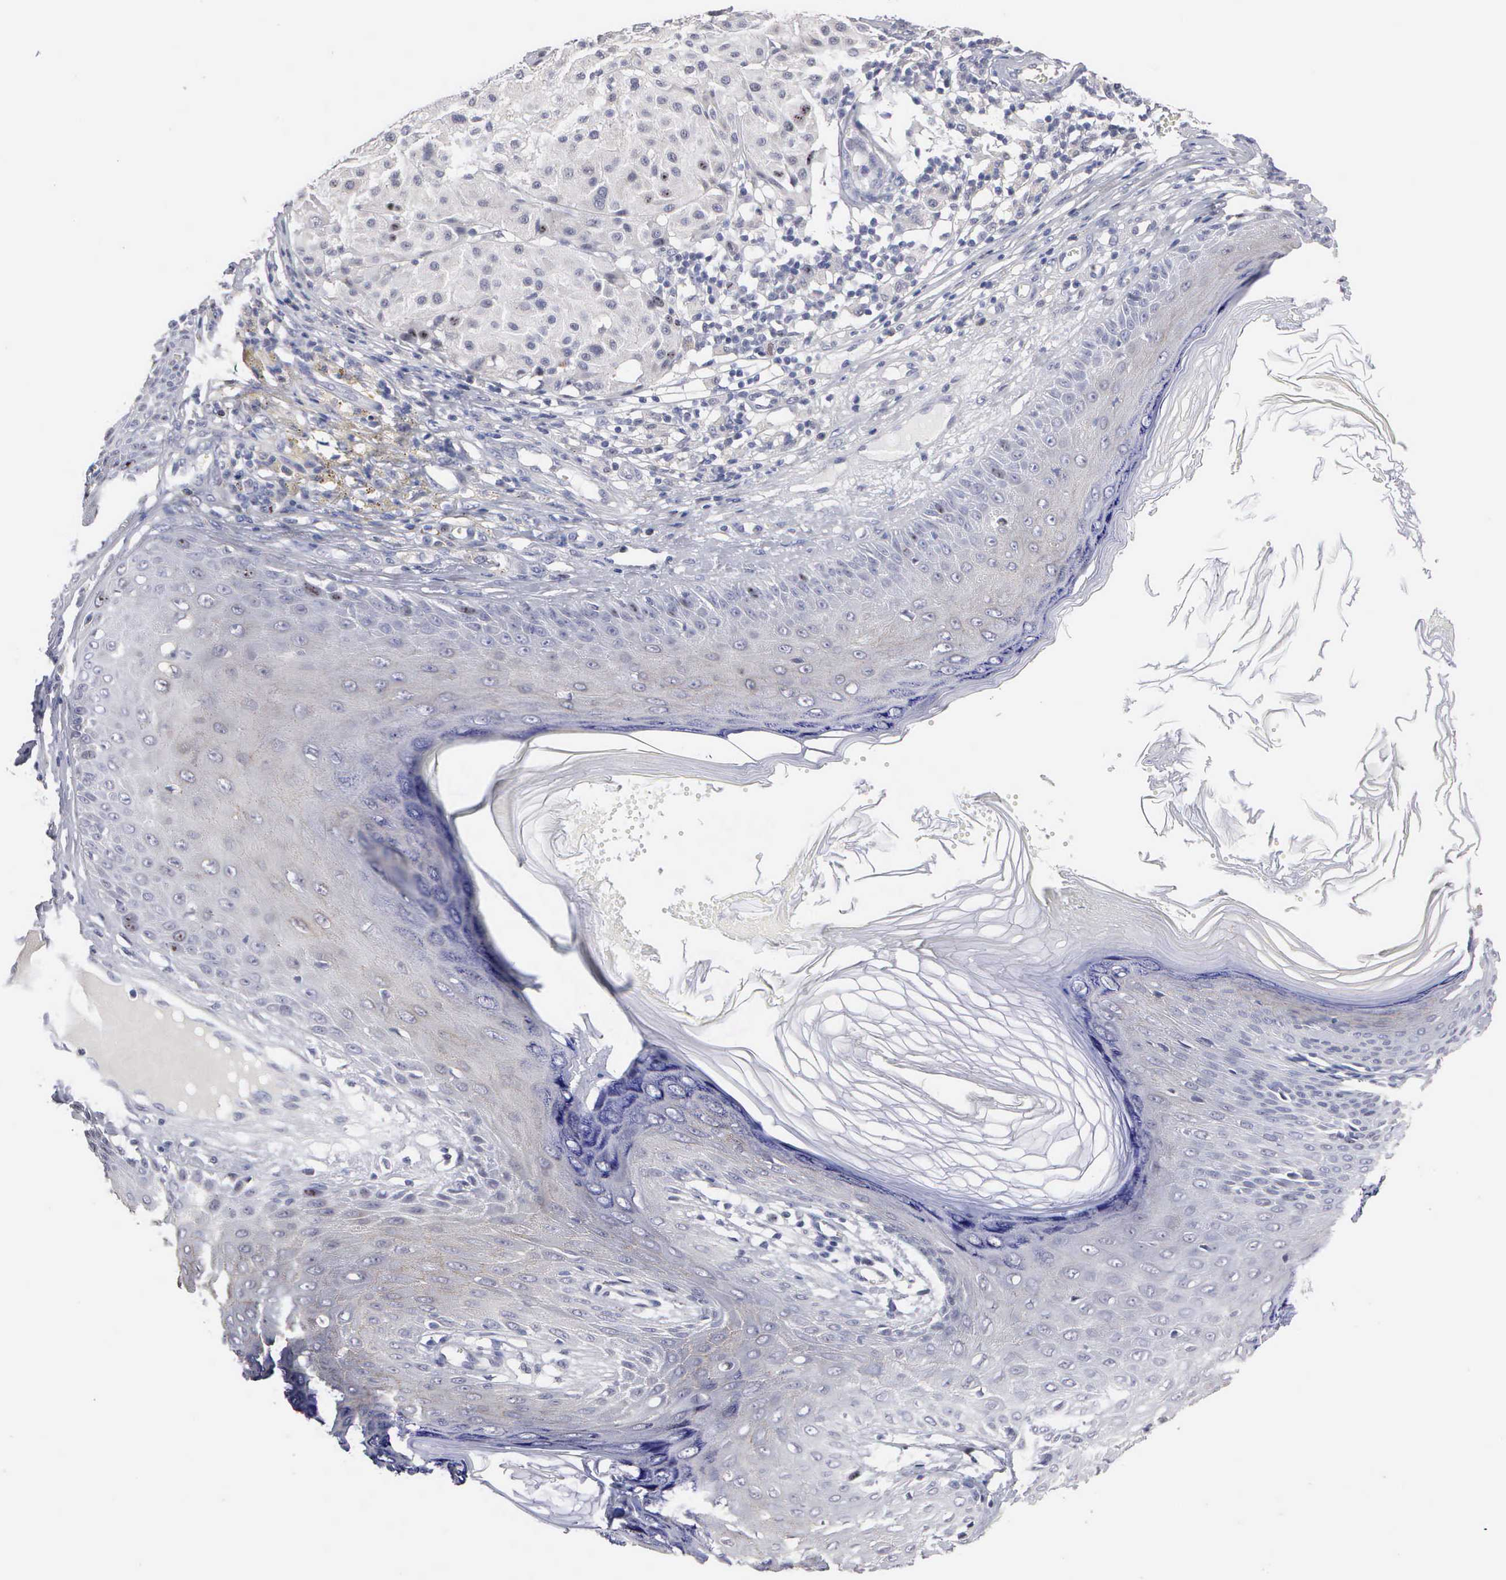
{"staining": {"intensity": "negative", "quantity": "none", "location": "none"}, "tissue": "melanoma", "cell_type": "Tumor cells", "image_type": "cancer", "snomed": [{"axis": "morphology", "description": "Malignant melanoma, NOS"}, {"axis": "topography", "description": "Skin"}], "caption": "IHC photomicrograph of human melanoma stained for a protein (brown), which exhibits no staining in tumor cells.", "gene": "KDM6A", "patient": {"sex": "male", "age": 36}}